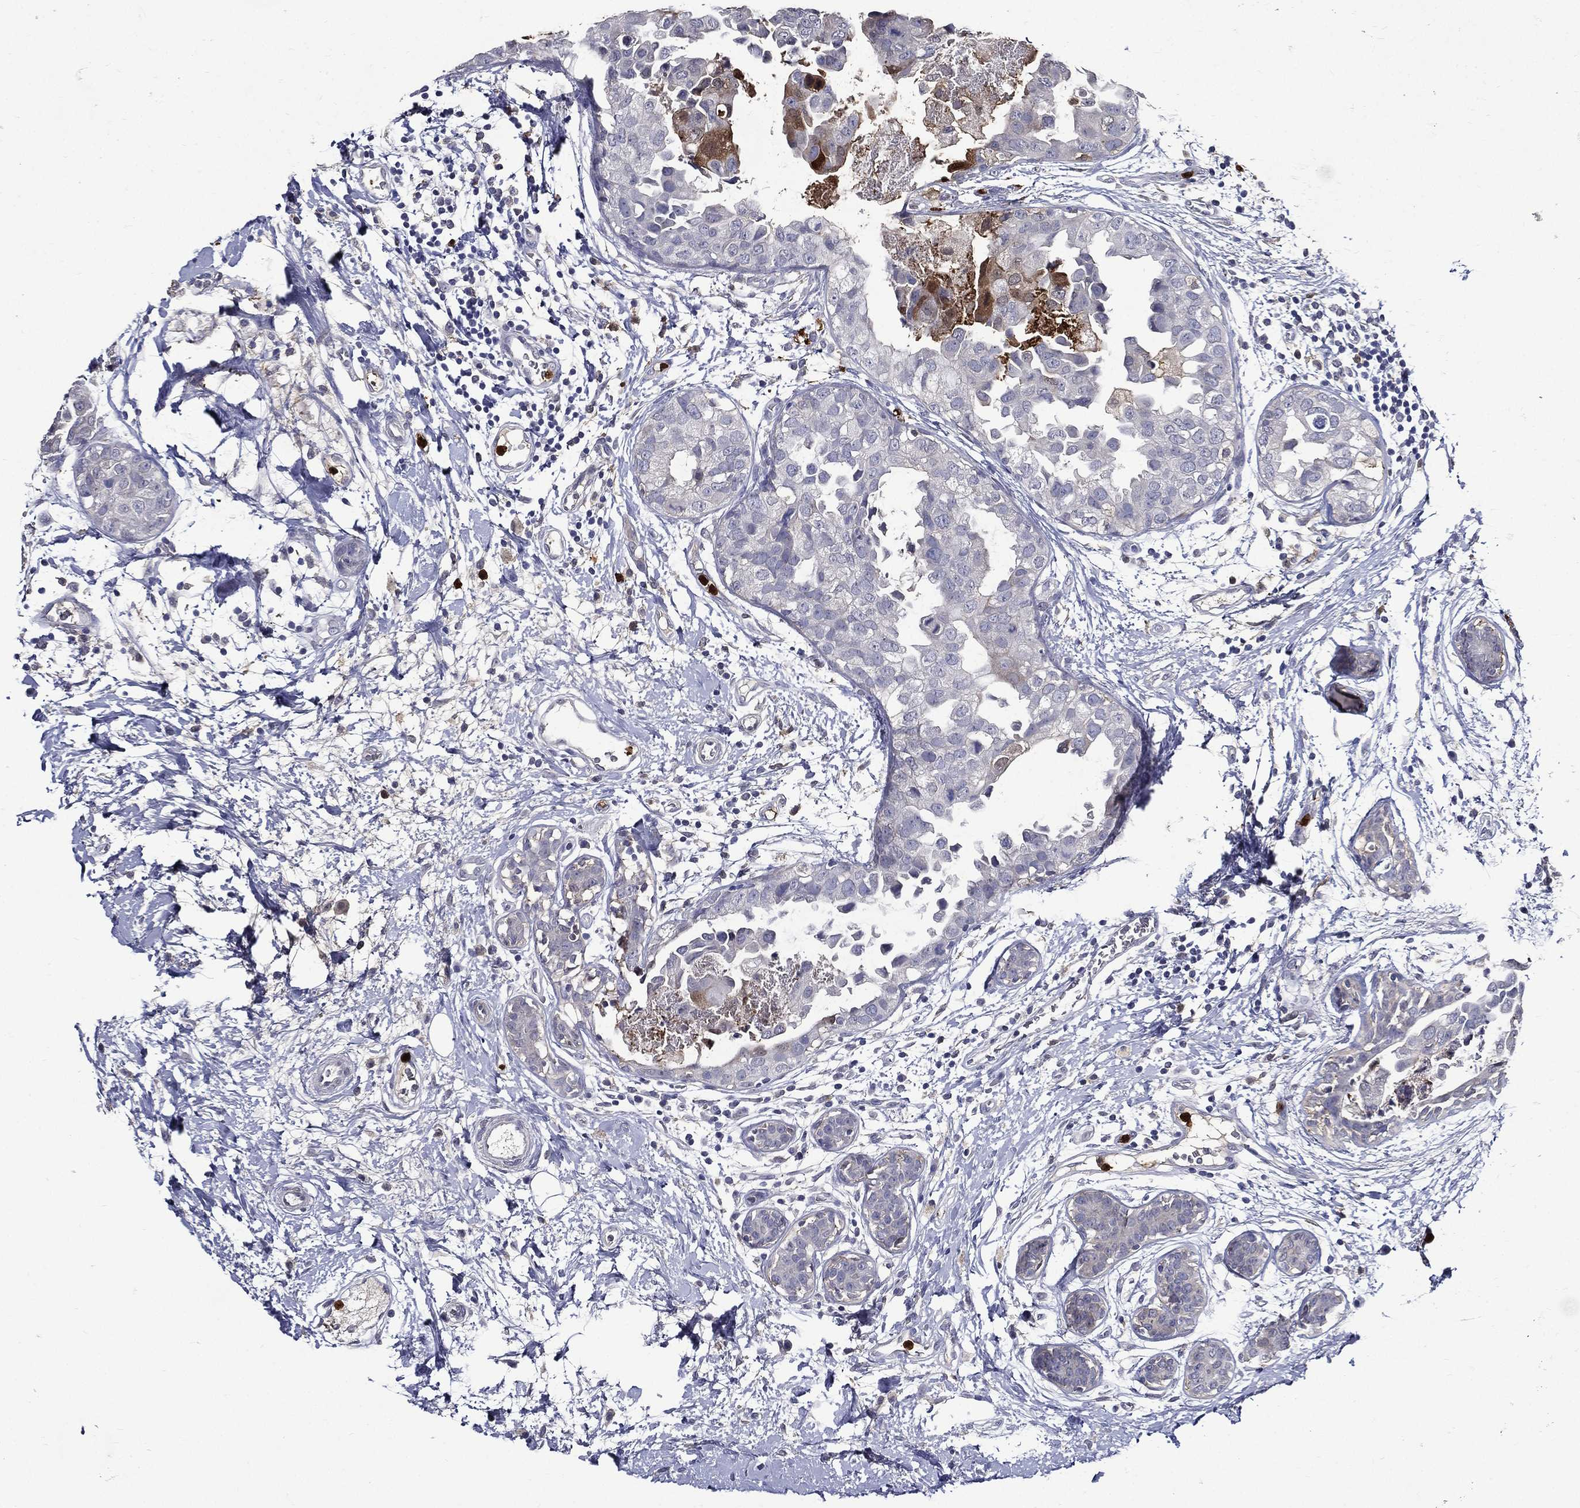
{"staining": {"intensity": "moderate", "quantity": "<25%", "location": "cytoplasmic/membranous"}, "tissue": "breast cancer", "cell_type": "Tumor cells", "image_type": "cancer", "snomed": [{"axis": "morphology", "description": "Normal tissue, NOS"}, {"axis": "morphology", "description": "Duct carcinoma"}, {"axis": "topography", "description": "Breast"}], "caption": "Protein expression analysis of human breast cancer reveals moderate cytoplasmic/membranous positivity in approximately <25% of tumor cells.", "gene": "GPR171", "patient": {"sex": "female", "age": 40}}